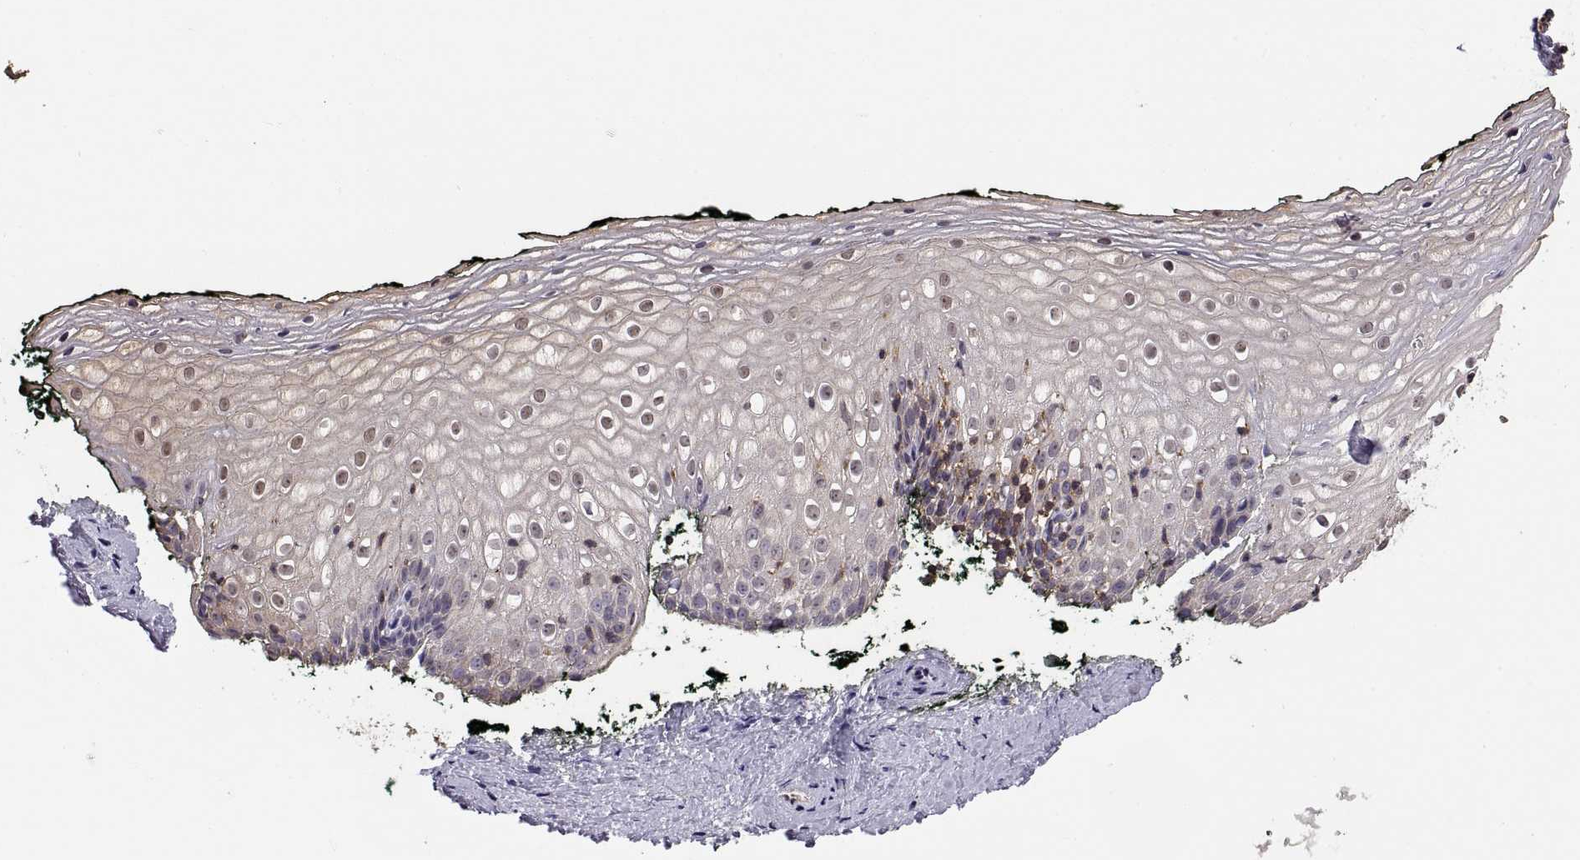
{"staining": {"intensity": "negative", "quantity": "none", "location": "none"}, "tissue": "vagina", "cell_type": "Squamous epithelial cells", "image_type": "normal", "snomed": [{"axis": "morphology", "description": "Normal tissue, NOS"}, {"axis": "topography", "description": "Vagina"}], "caption": "DAB immunohistochemical staining of benign vagina displays no significant positivity in squamous epithelial cells. (Immunohistochemistry (ihc), brightfield microscopy, high magnification).", "gene": "ACAP1", "patient": {"sex": "female", "age": 47}}